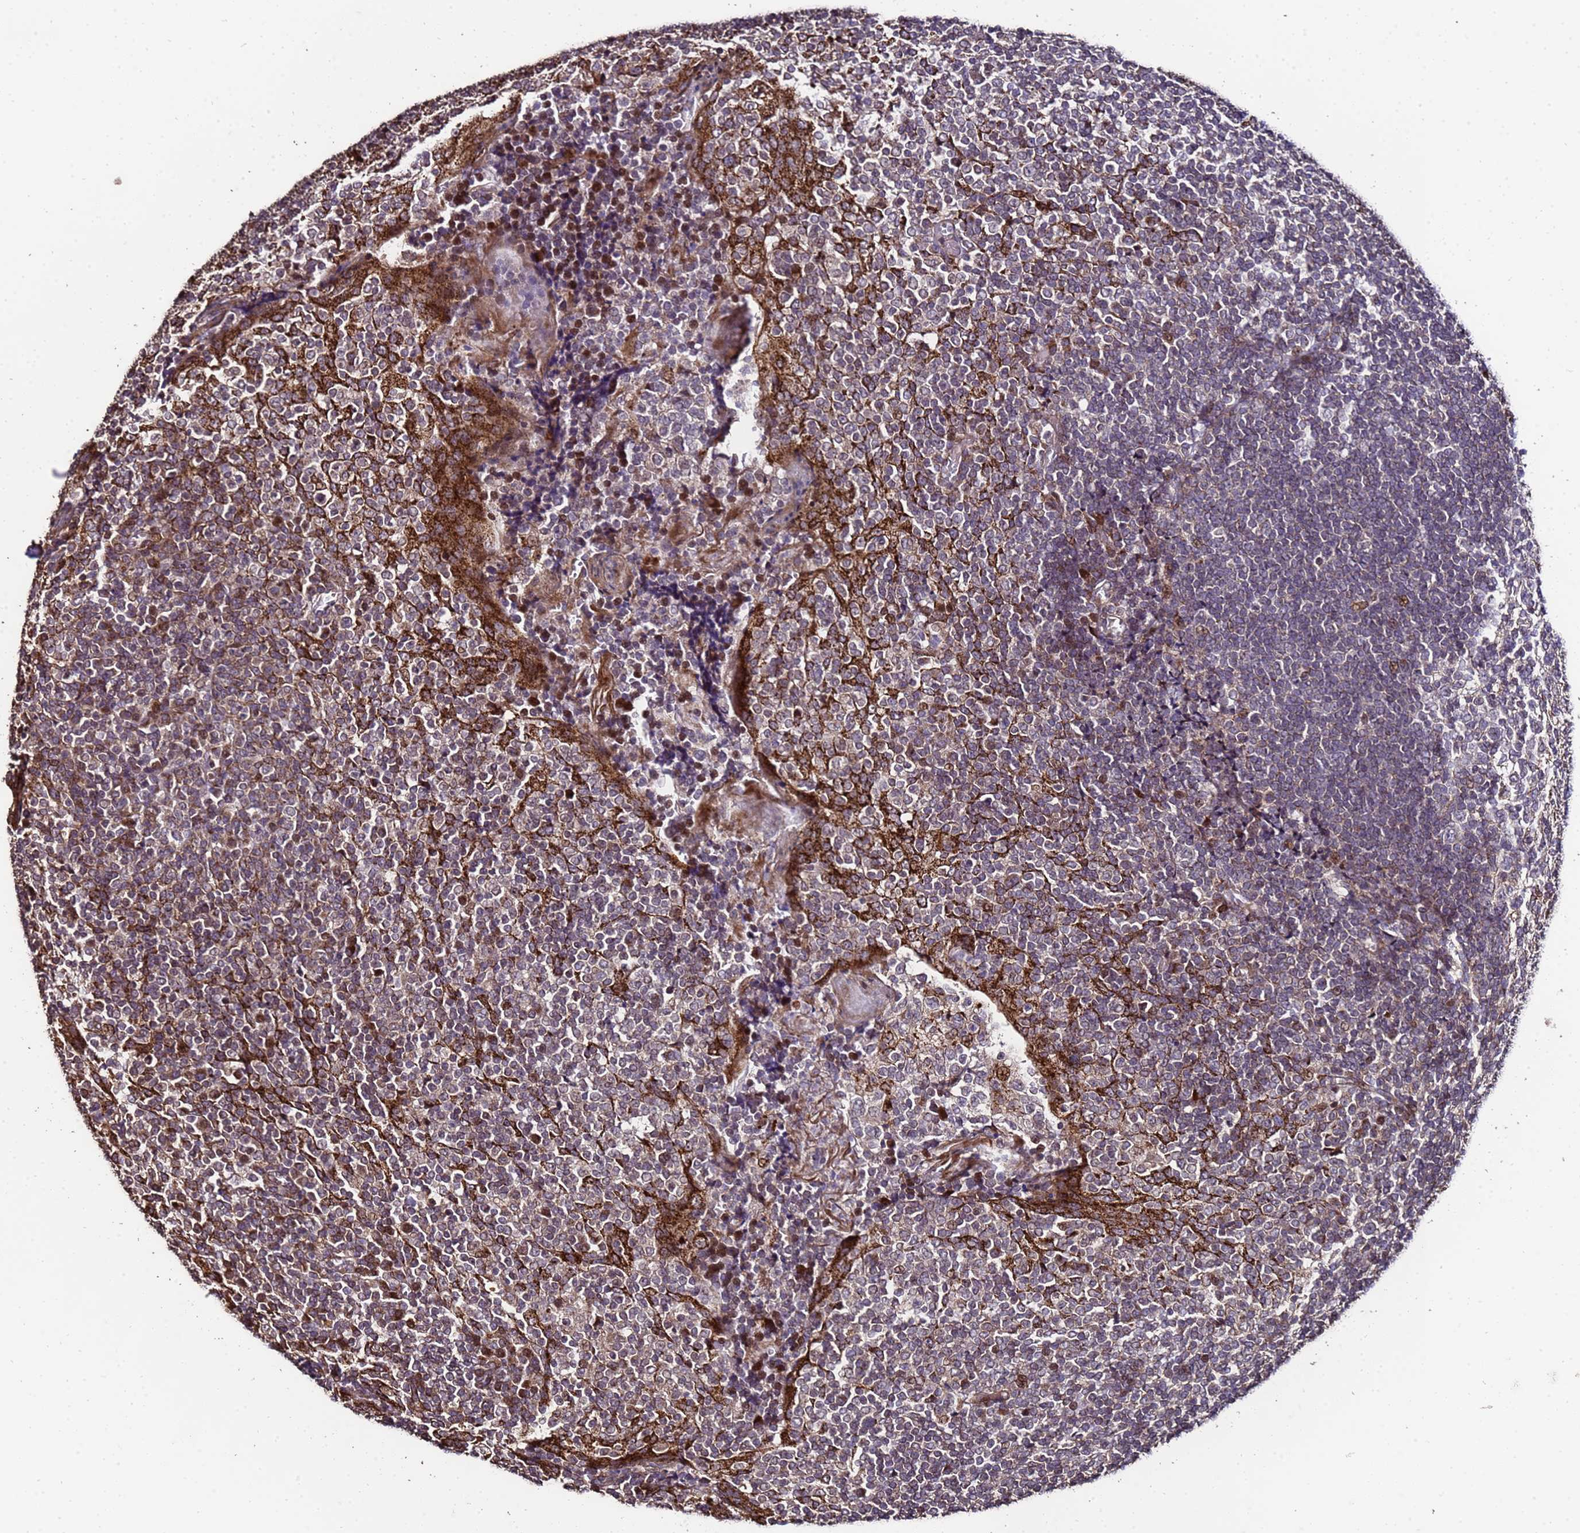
{"staining": {"intensity": "weak", "quantity": "<25%", "location": "cytoplasmic/membranous"}, "tissue": "tonsil", "cell_type": "Germinal center cells", "image_type": "normal", "snomed": [{"axis": "morphology", "description": "Normal tissue, NOS"}, {"axis": "topography", "description": "Tonsil"}], "caption": "The photomicrograph exhibits no significant expression in germinal center cells of tonsil. Brightfield microscopy of immunohistochemistry stained with DAB (brown) and hematoxylin (blue), captured at high magnification.", "gene": "PRODH", "patient": {"sex": "female", "age": 19}}